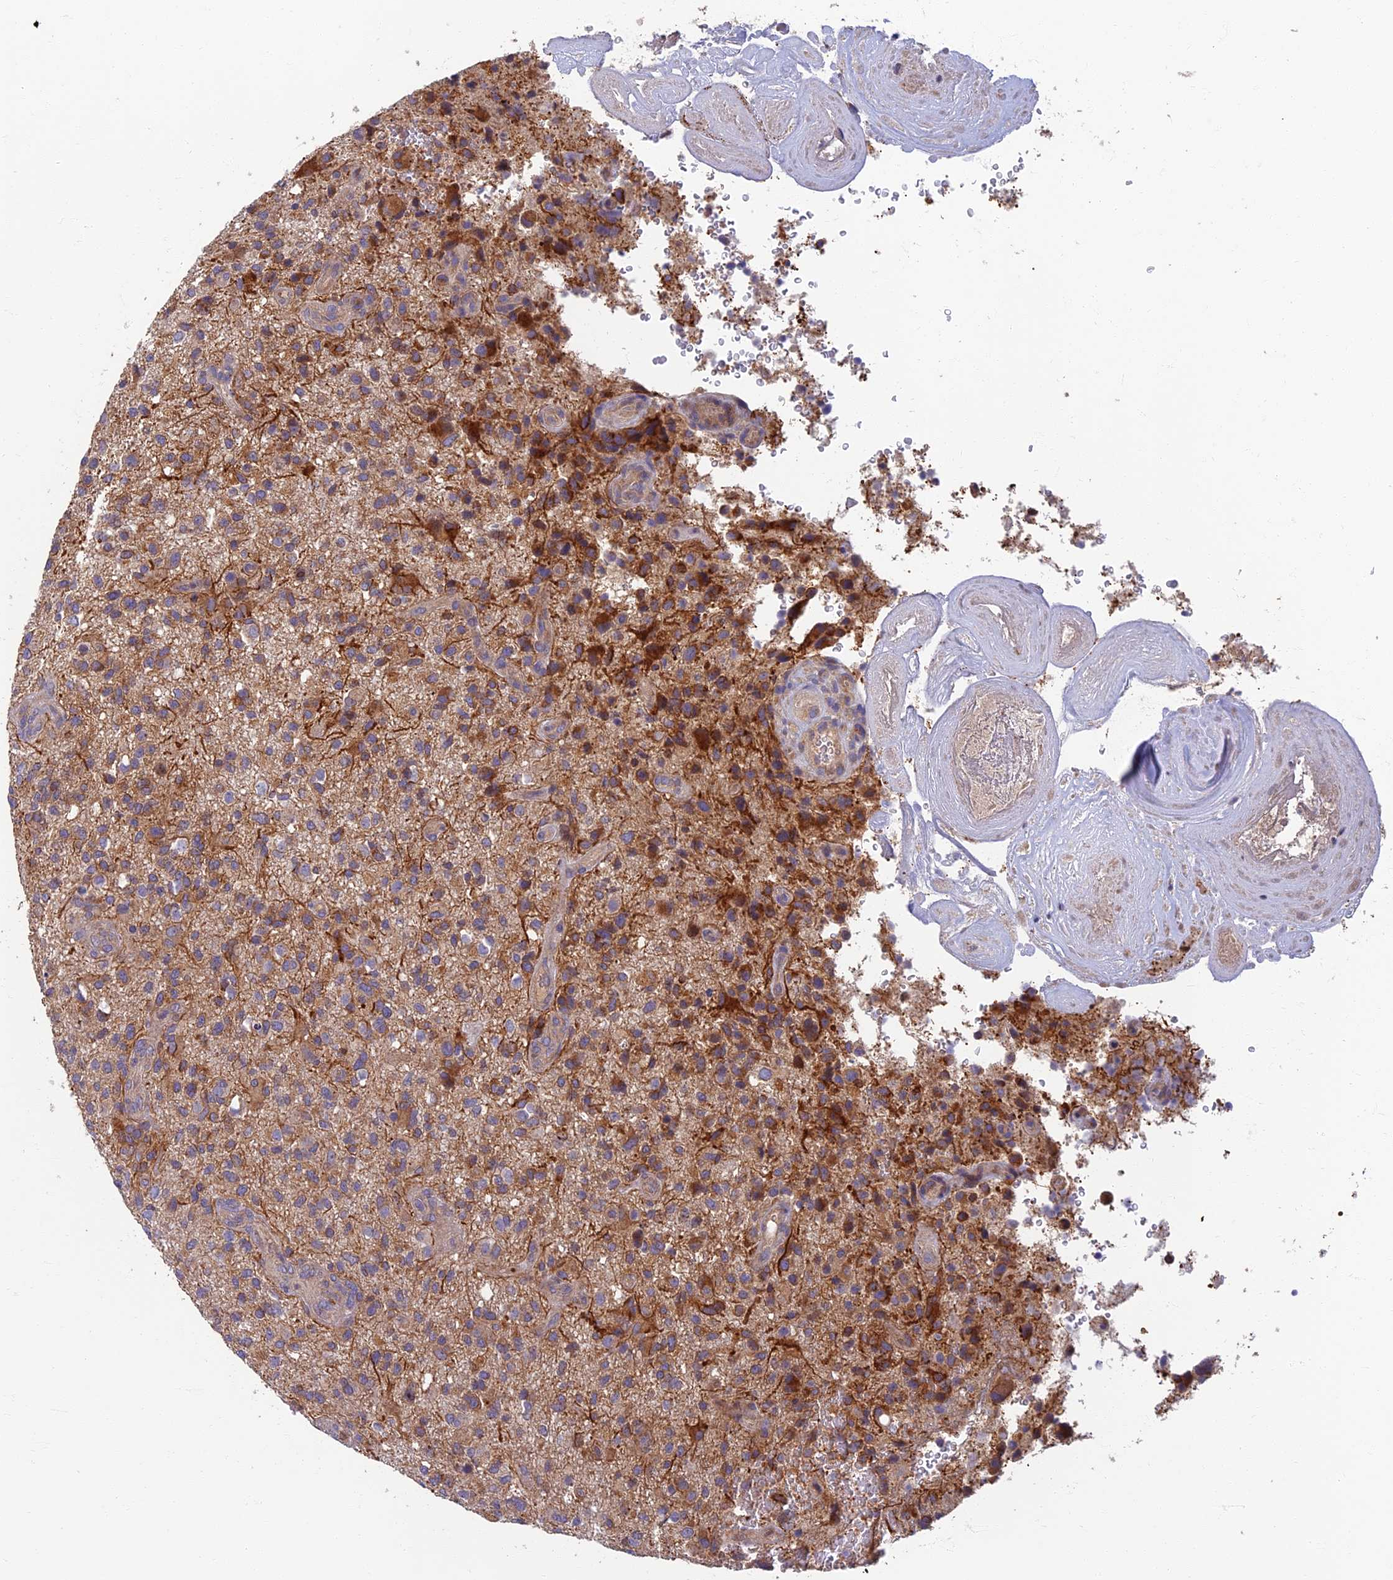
{"staining": {"intensity": "moderate", "quantity": "<25%", "location": "cytoplasmic/membranous"}, "tissue": "glioma", "cell_type": "Tumor cells", "image_type": "cancer", "snomed": [{"axis": "morphology", "description": "Glioma, malignant, High grade"}, {"axis": "topography", "description": "Brain"}], "caption": "Protein staining of malignant glioma (high-grade) tissue exhibits moderate cytoplasmic/membranous positivity in approximately <25% of tumor cells. The staining was performed using DAB (3,3'-diaminobenzidine), with brown indicating positive protein expression. Nuclei are stained blue with hematoxylin.", "gene": "SOGA1", "patient": {"sex": "male", "age": 47}}